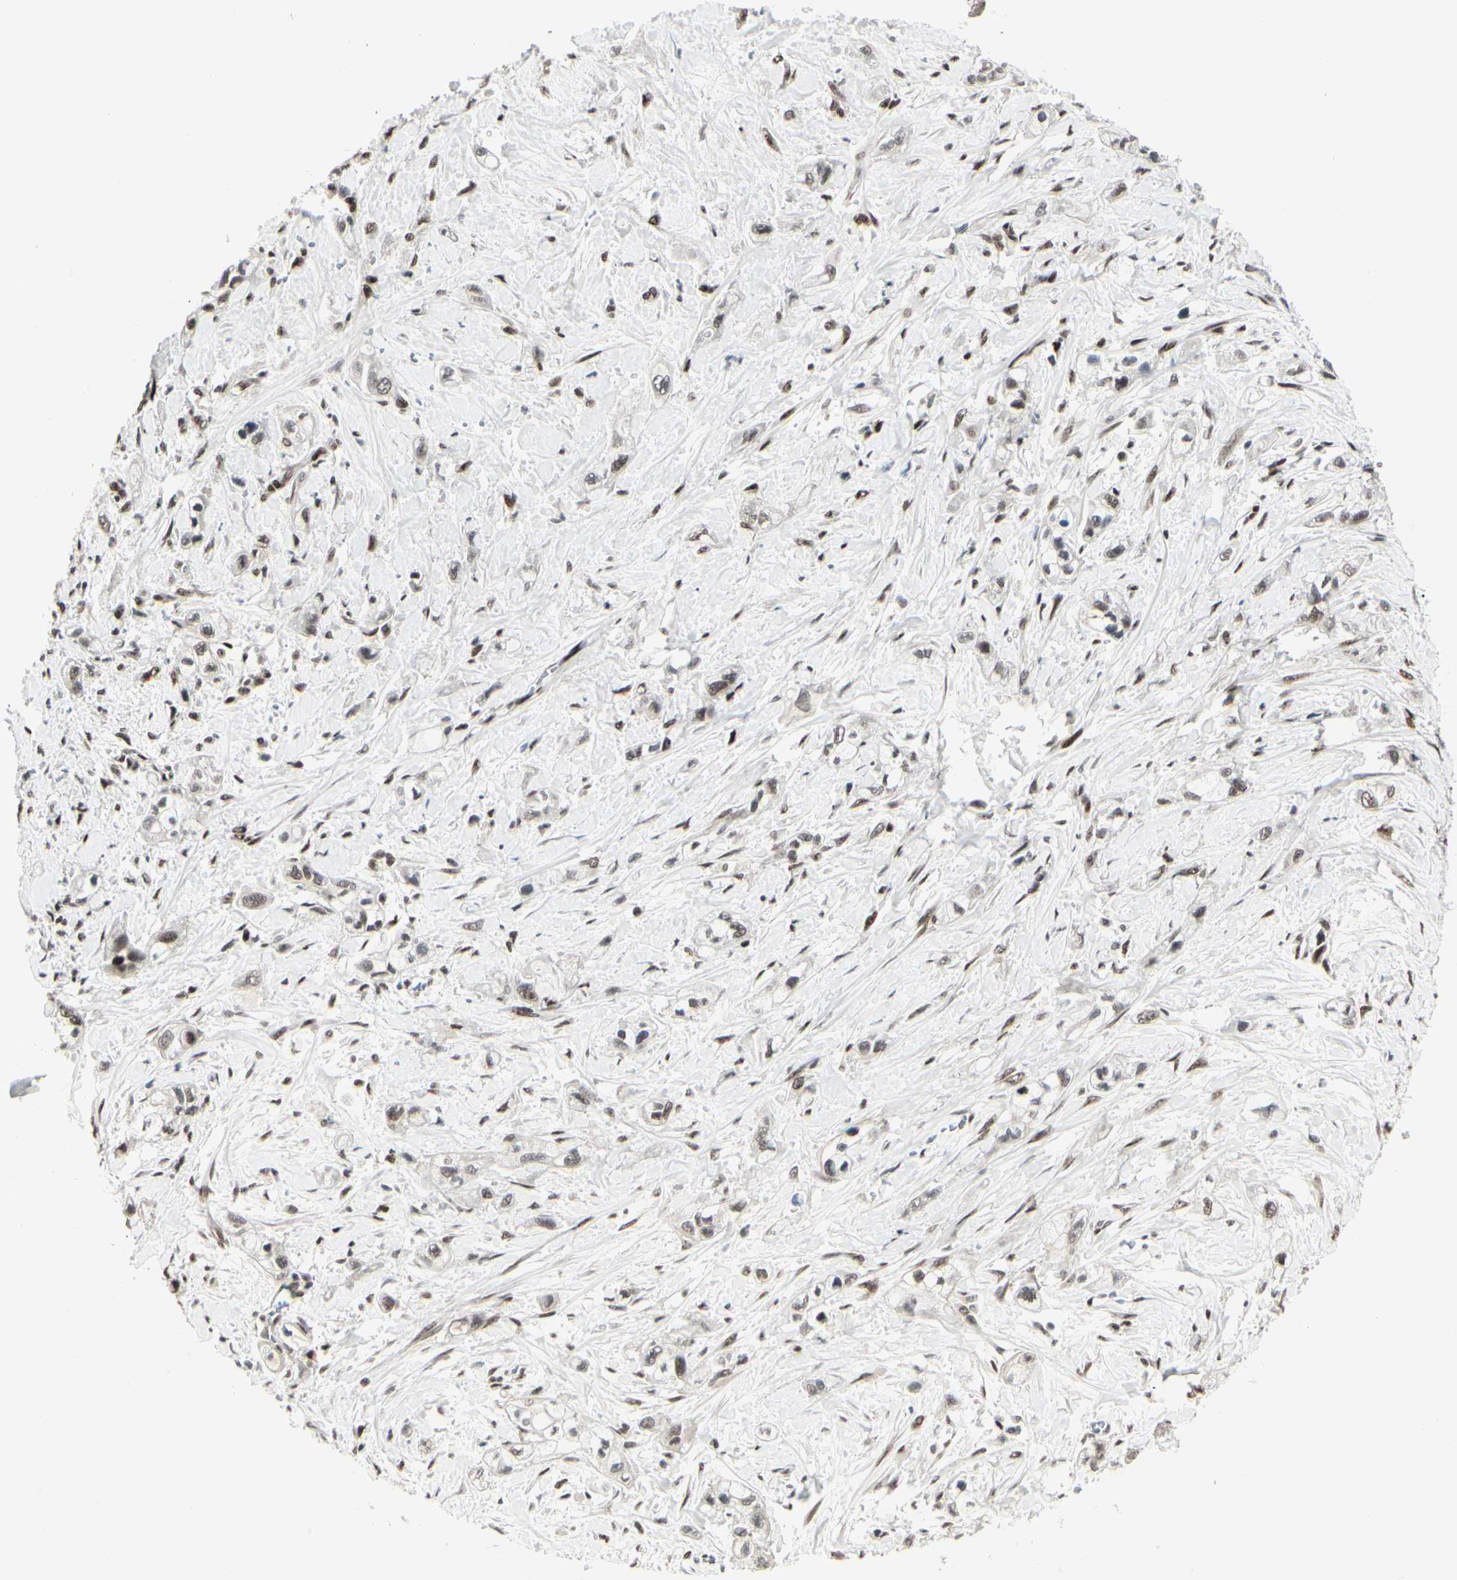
{"staining": {"intensity": "moderate", "quantity": "25%-75%", "location": "nuclear"}, "tissue": "pancreatic cancer", "cell_type": "Tumor cells", "image_type": "cancer", "snomed": [{"axis": "morphology", "description": "Adenocarcinoma, NOS"}, {"axis": "topography", "description": "Pancreas"}], "caption": "IHC of adenocarcinoma (pancreatic) displays medium levels of moderate nuclear positivity in approximately 25%-75% of tumor cells. The staining was performed using DAB to visualize the protein expression in brown, while the nuclei were stained in blue with hematoxylin (Magnification: 20x).", "gene": "FOXJ2", "patient": {"sex": "male", "age": 74}}